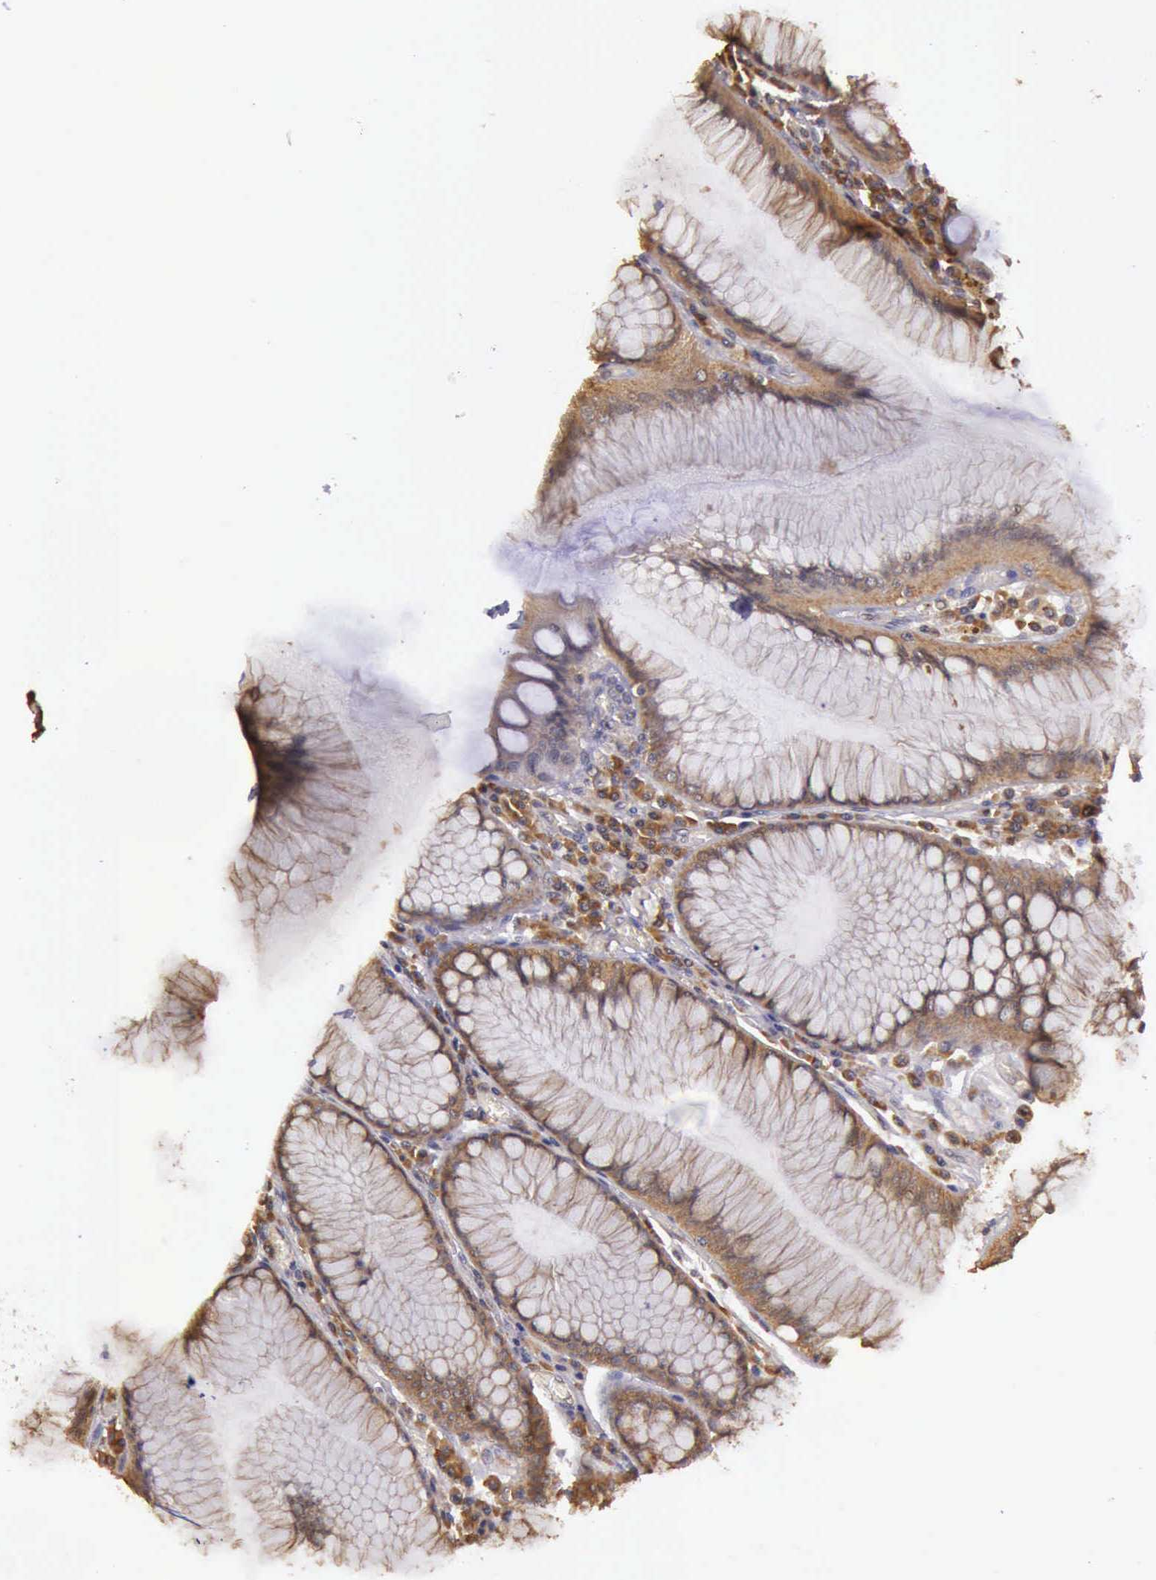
{"staining": {"intensity": "strong", "quantity": ">75%", "location": "cytoplasmic/membranous"}, "tissue": "stomach", "cell_type": "Glandular cells", "image_type": "normal", "snomed": [{"axis": "morphology", "description": "Normal tissue, NOS"}, {"axis": "topography", "description": "Stomach, lower"}], "caption": "Brown immunohistochemical staining in unremarkable stomach shows strong cytoplasmic/membranous positivity in approximately >75% of glandular cells.", "gene": "EIF5", "patient": {"sex": "female", "age": 93}}